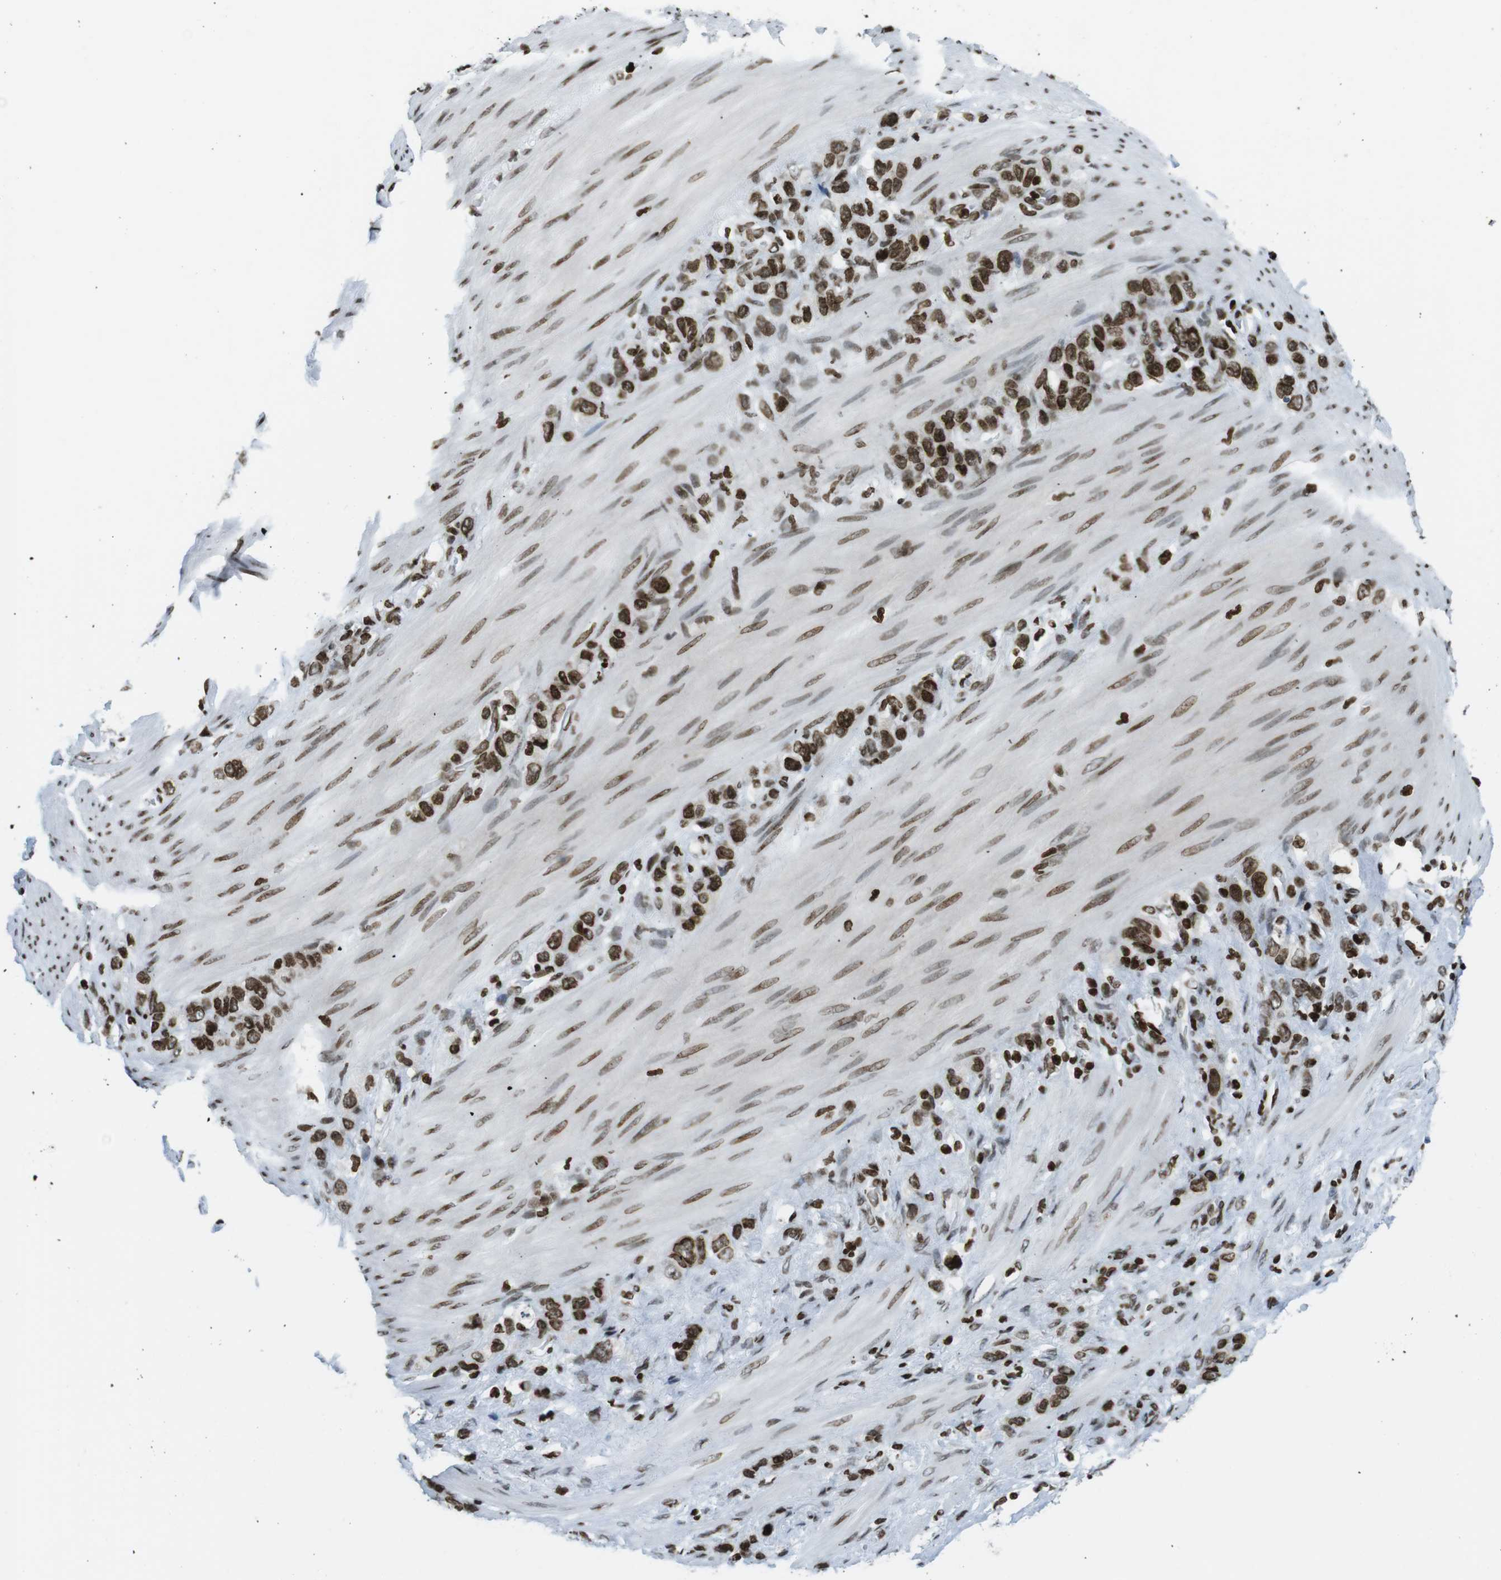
{"staining": {"intensity": "strong", "quantity": ">75%", "location": "nuclear"}, "tissue": "stomach cancer", "cell_type": "Tumor cells", "image_type": "cancer", "snomed": [{"axis": "morphology", "description": "Adenocarcinoma, NOS"}, {"axis": "morphology", "description": "Adenocarcinoma, High grade"}, {"axis": "topography", "description": "Stomach, upper"}, {"axis": "topography", "description": "Stomach, lower"}], "caption": "Immunohistochemical staining of stomach cancer displays strong nuclear protein positivity in about >75% of tumor cells.", "gene": "H2AC8", "patient": {"sex": "female", "age": 65}}